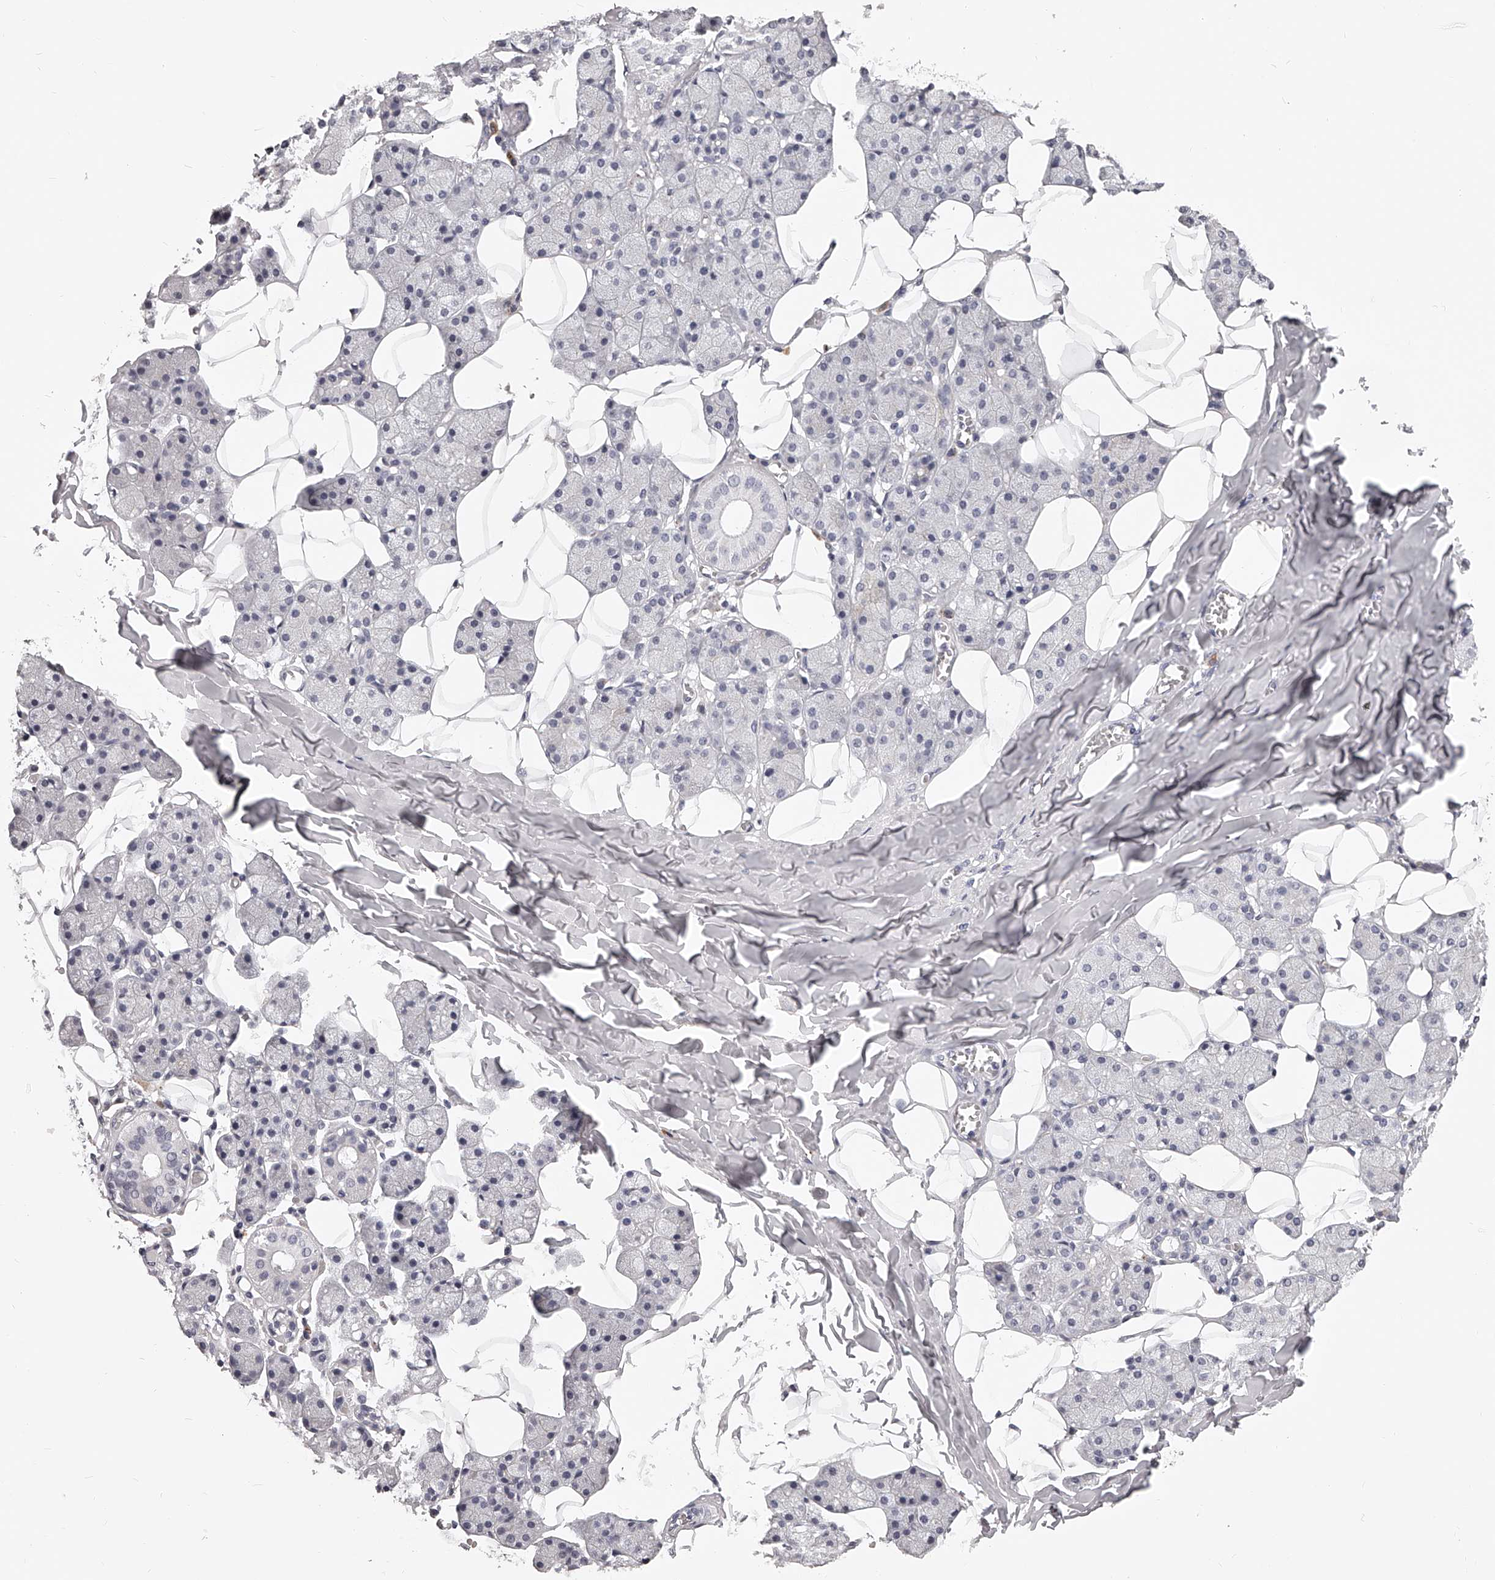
{"staining": {"intensity": "weak", "quantity": "<25%", "location": "cytoplasmic/membranous"}, "tissue": "salivary gland", "cell_type": "Glandular cells", "image_type": "normal", "snomed": [{"axis": "morphology", "description": "Normal tissue, NOS"}, {"axis": "topography", "description": "Salivary gland"}], "caption": "Immunohistochemistry micrograph of benign salivary gland: salivary gland stained with DAB (3,3'-diaminobenzidine) exhibits no significant protein expression in glandular cells.", "gene": "DMRT1", "patient": {"sex": "female", "age": 33}}